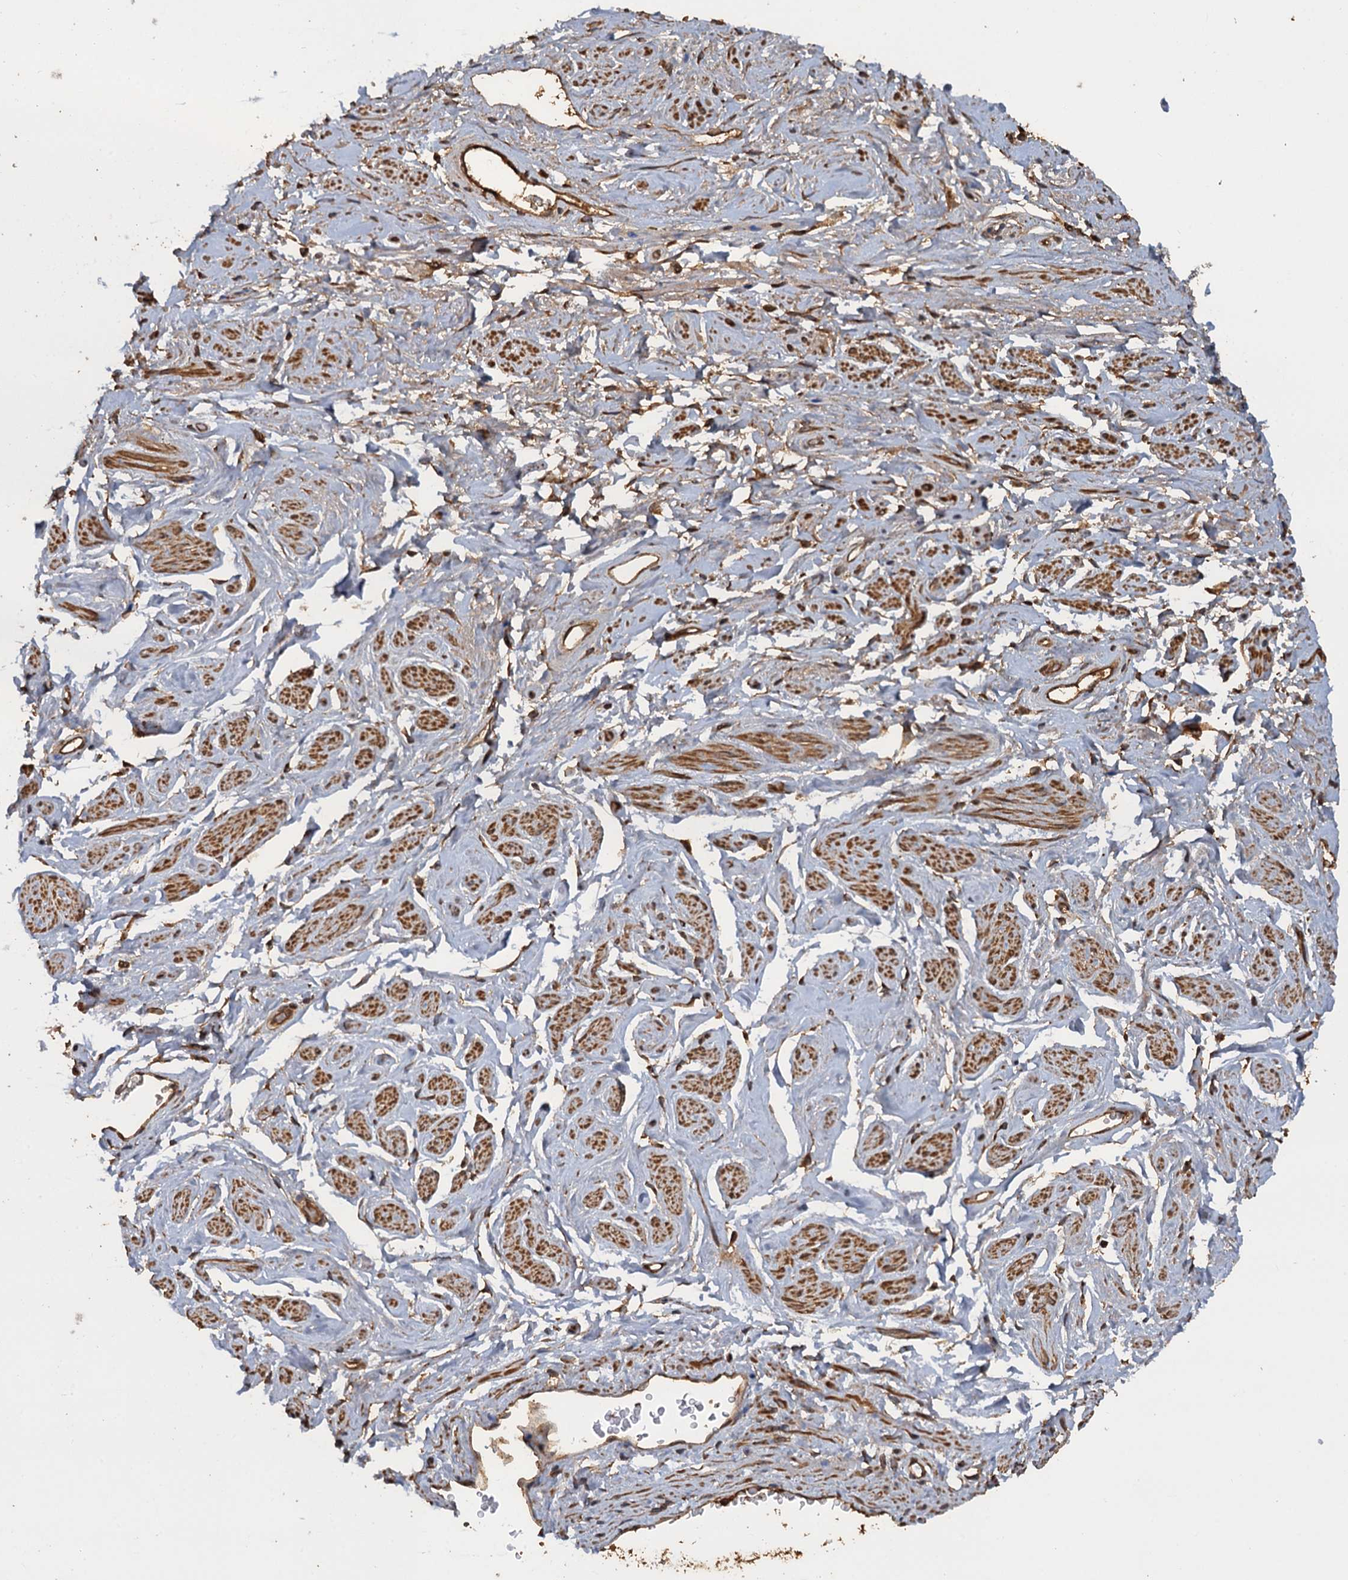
{"staining": {"intensity": "moderate", "quantity": ">75%", "location": "cytoplasmic/membranous"}, "tissue": "adipose tissue", "cell_type": "Adipocytes", "image_type": "normal", "snomed": [{"axis": "morphology", "description": "Normal tissue, NOS"}, {"axis": "morphology", "description": "Adenocarcinoma, NOS"}, {"axis": "topography", "description": "Rectum"}, {"axis": "topography", "description": "Vagina"}, {"axis": "topography", "description": "Peripheral nerve tissue"}], "caption": "A high-resolution histopathology image shows immunohistochemistry (IHC) staining of normal adipose tissue, which shows moderate cytoplasmic/membranous positivity in approximately >75% of adipocytes.", "gene": "GLE1", "patient": {"sex": "female", "age": 71}}